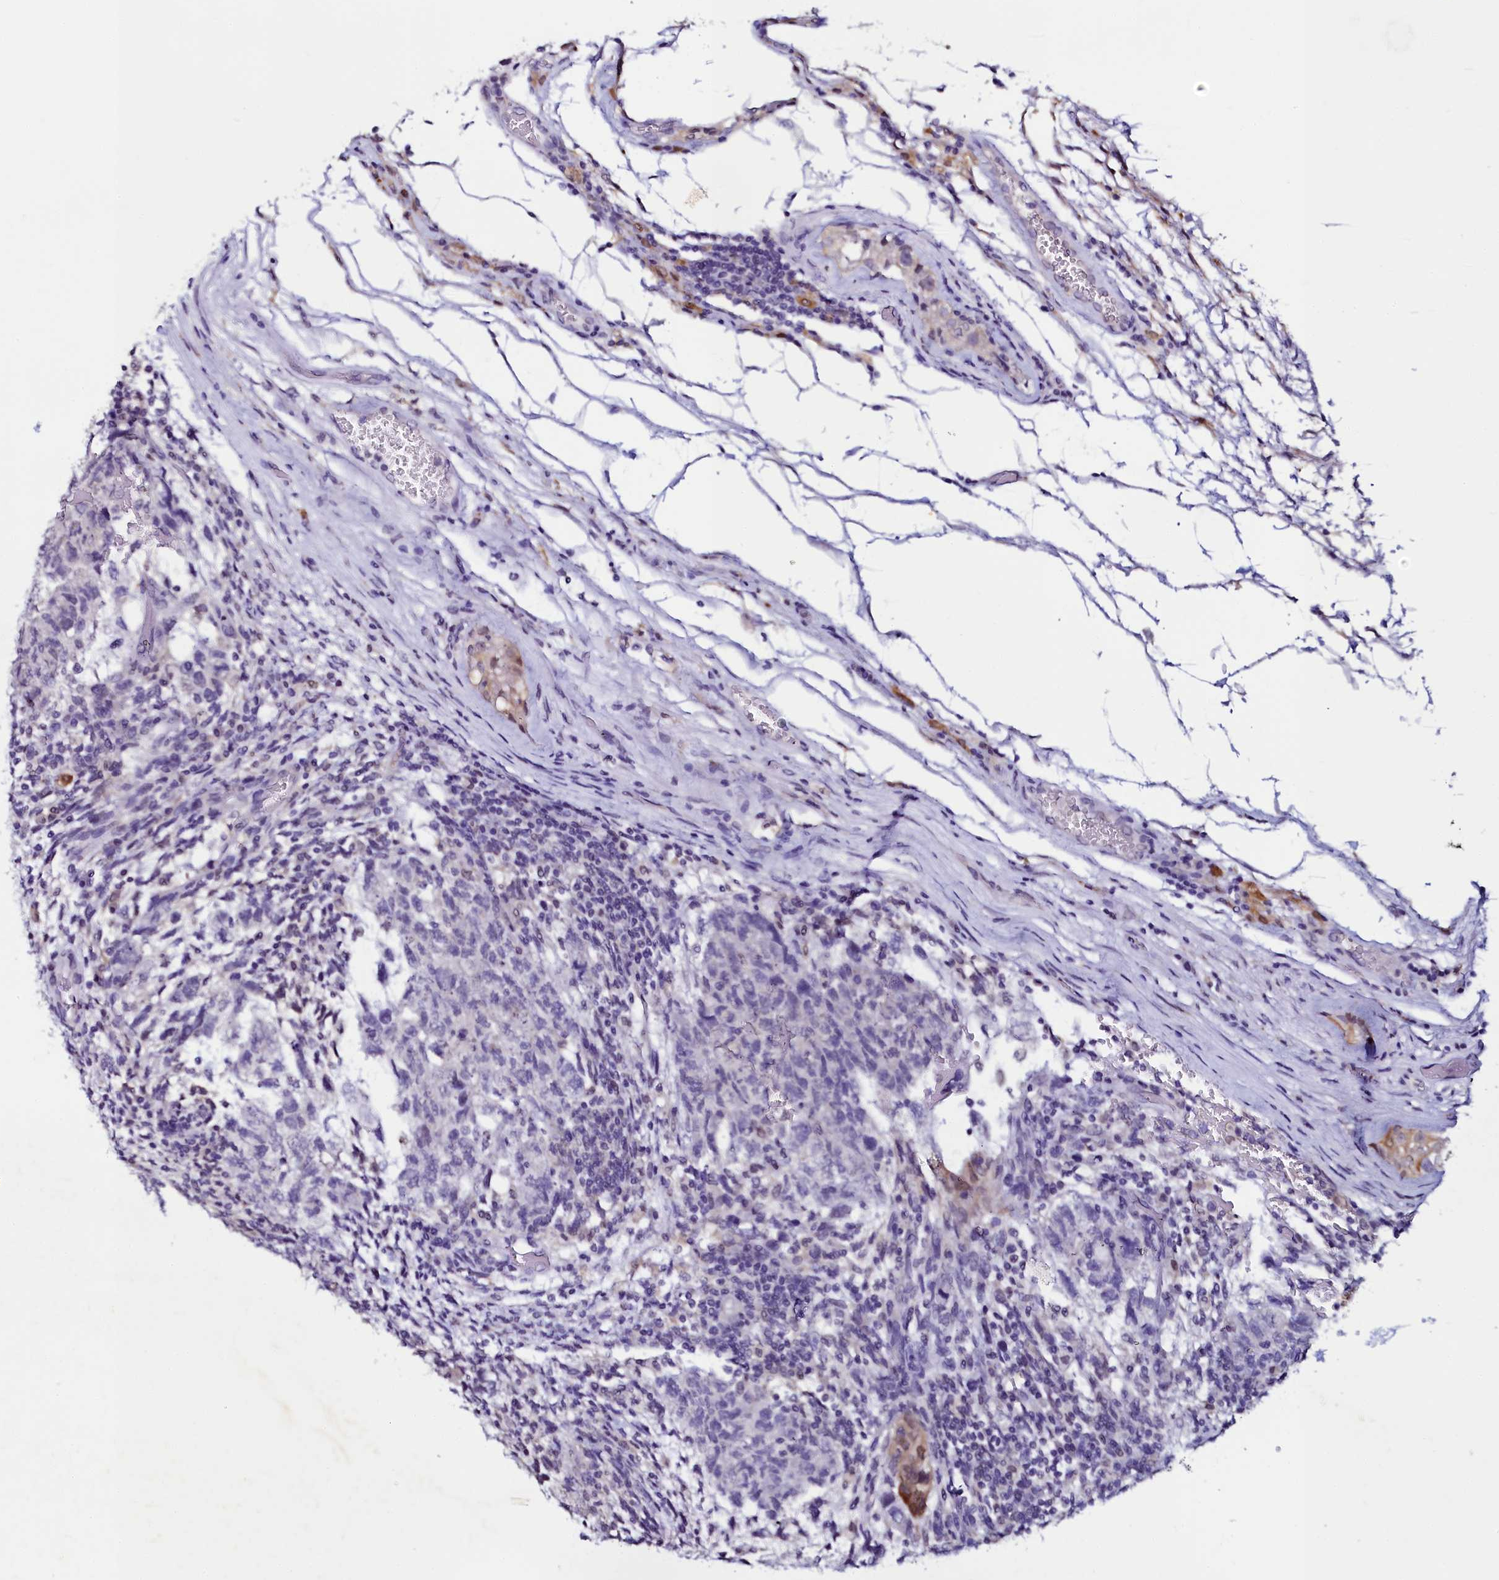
{"staining": {"intensity": "negative", "quantity": "none", "location": "none"}, "tissue": "testis cancer", "cell_type": "Tumor cells", "image_type": "cancer", "snomed": [{"axis": "morphology", "description": "Normal tissue, NOS"}, {"axis": "morphology", "description": "Carcinoma, Embryonal, NOS"}, {"axis": "topography", "description": "Testis"}], "caption": "Immunohistochemistry histopathology image of neoplastic tissue: human testis cancer (embryonal carcinoma) stained with DAB (3,3'-diaminobenzidine) shows no significant protein positivity in tumor cells. (Brightfield microscopy of DAB (3,3'-diaminobenzidine) IHC at high magnification).", "gene": "SORD", "patient": {"sex": "male", "age": 36}}